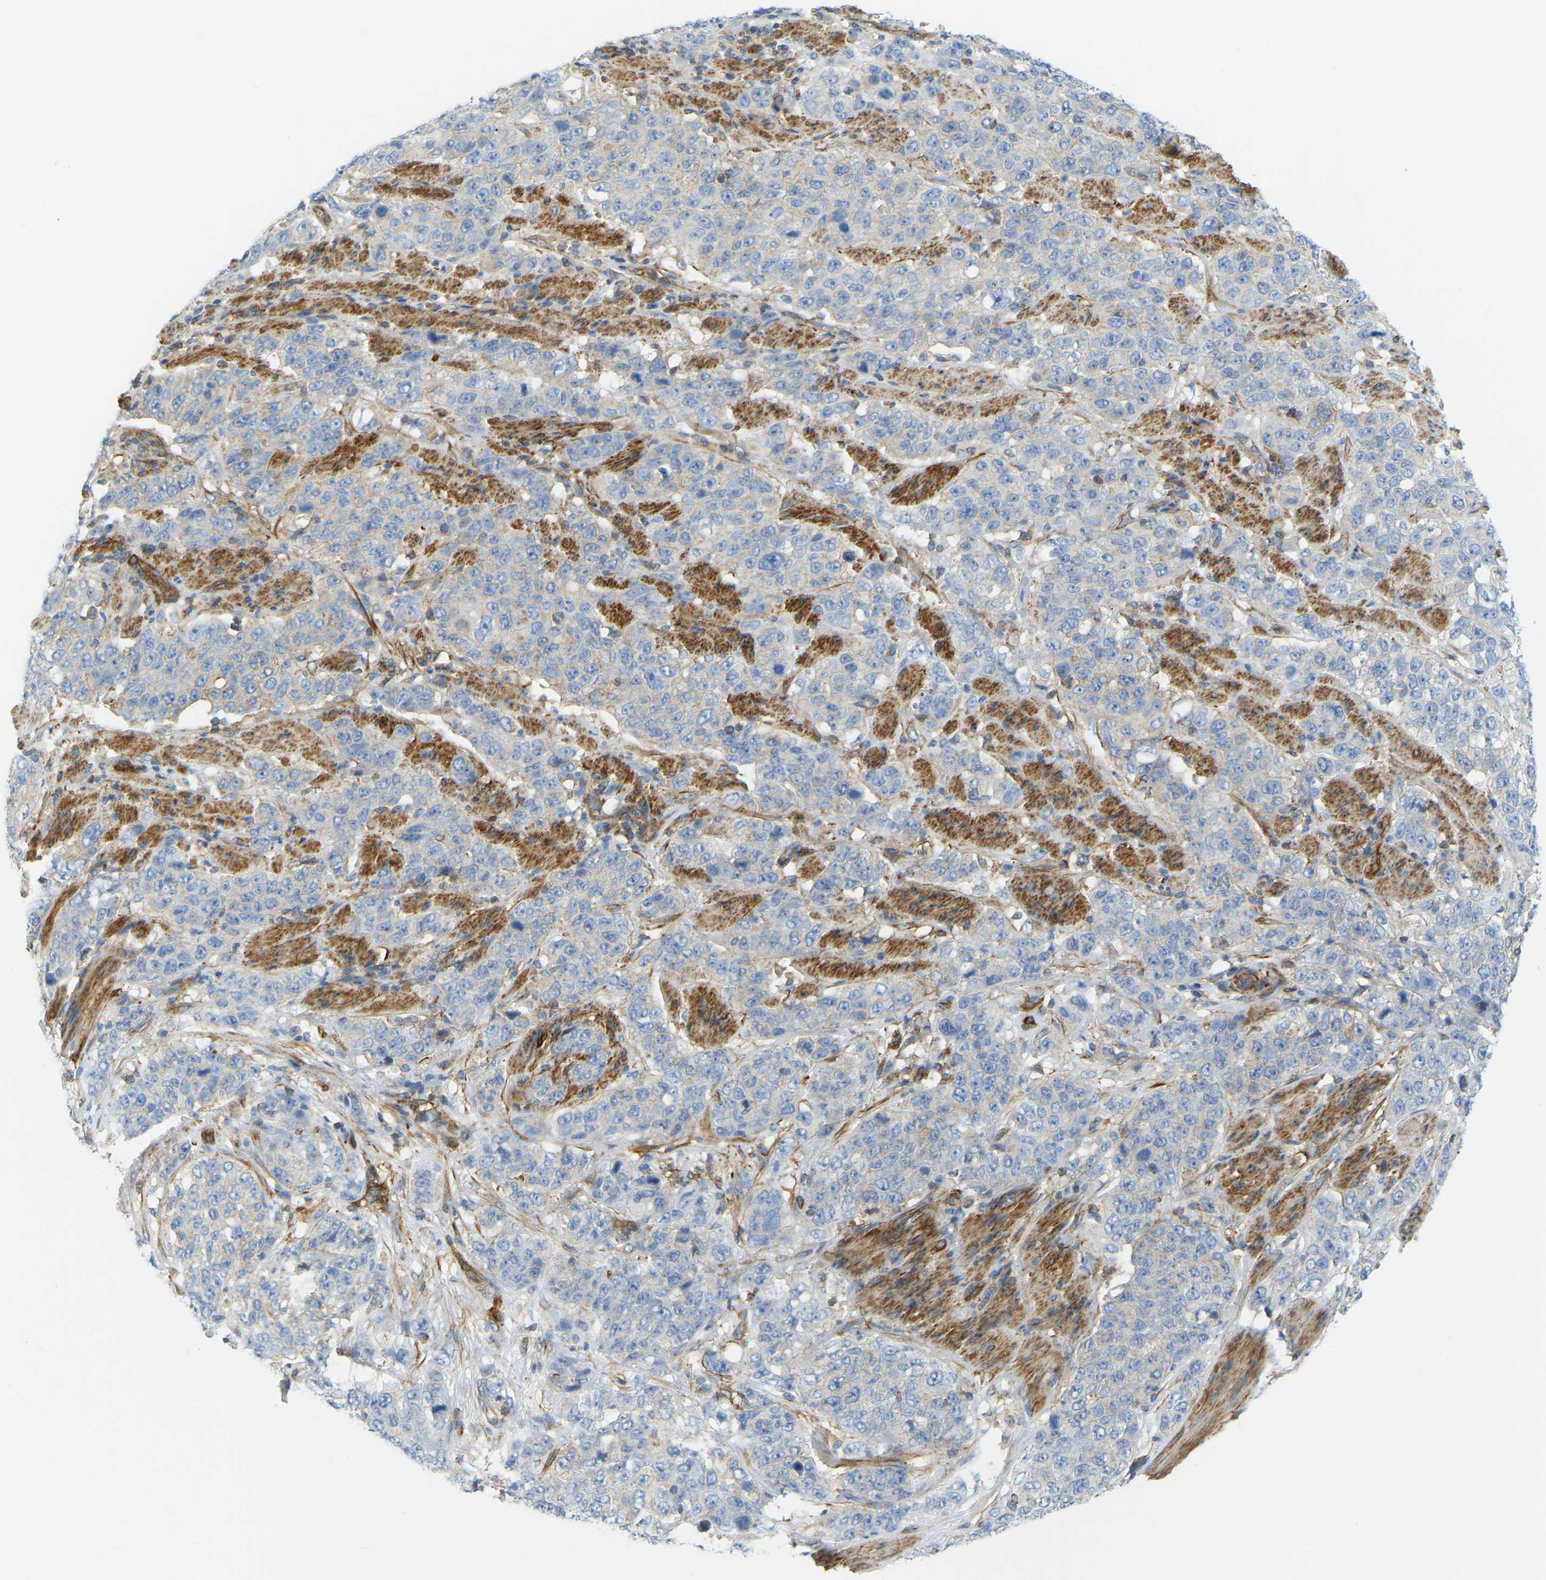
{"staining": {"intensity": "negative", "quantity": "none", "location": "none"}, "tissue": "stomach cancer", "cell_type": "Tumor cells", "image_type": "cancer", "snomed": [{"axis": "morphology", "description": "Adenocarcinoma, NOS"}, {"axis": "topography", "description": "Stomach"}], "caption": "Immunohistochemistry (IHC) of human stomach cancer reveals no positivity in tumor cells.", "gene": "MYL3", "patient": {"sex": "male", "age": 48}}